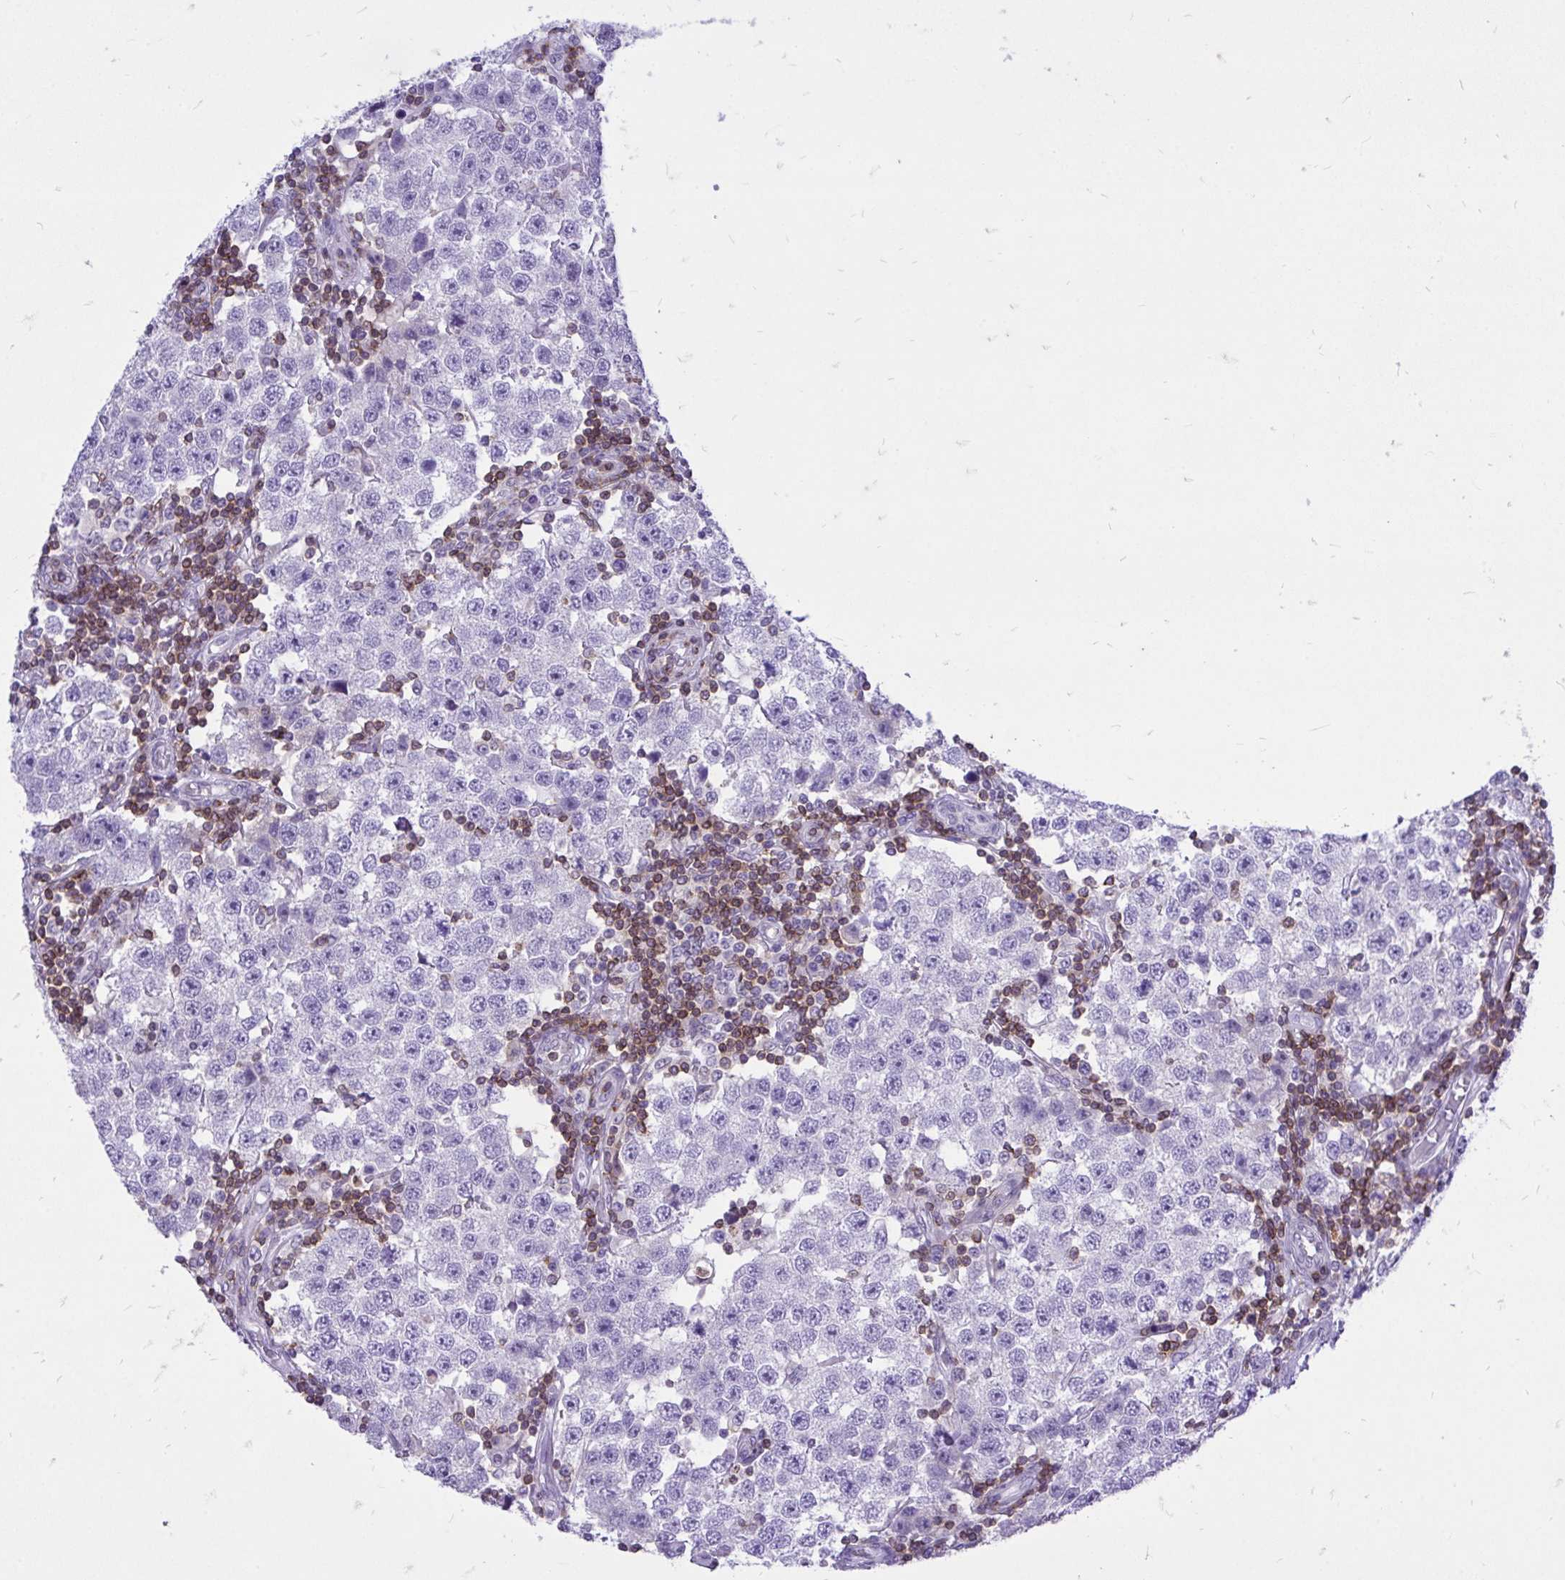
{"staining": {"intensity": "negative", "quantity": "none", "location": "none"}, "tissue": "testis cancer", "cell_type": "Tumor cells", "image_type": "cancer", "snomed": [{"axis": "morphology", "description": "Seminoma, NOS"}, {"axis": "topography", "description": "Testis"}], "caption": "Image shows no significant protein positivity in tumor cells of testis cancer (seminoma).", "gene": "CXCL8", "patient": {"sex": "male", "age": 34}}